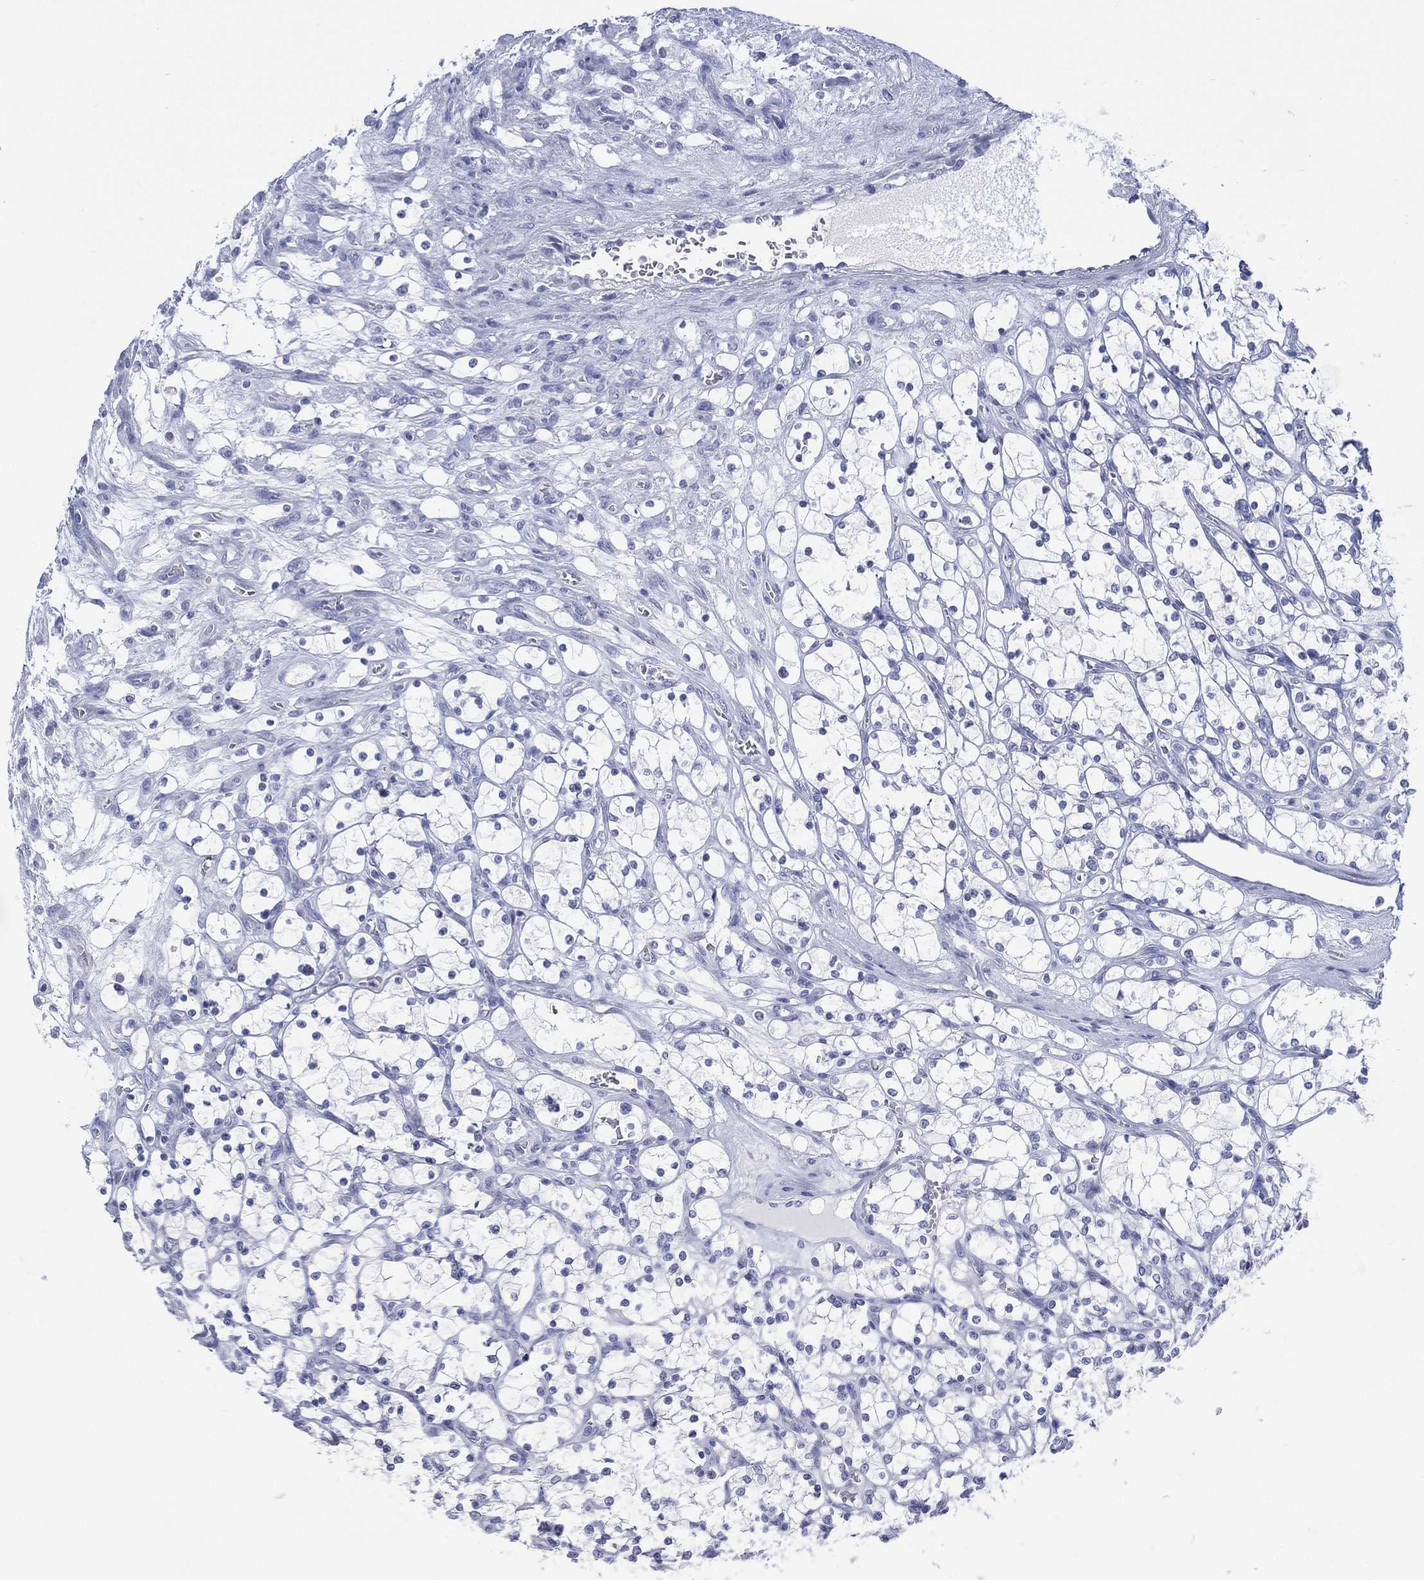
{"staining": {"intensity": "negative", "quantity": "none", "location": "none"}, "tissue": "renal cancer", "cell_type": "Tumor cells", "image_type": "cancer", "snomed": [{"axis": "morphology", "description": "Adenocarcinoma, NOS"}, {"axis": "topography", "description": "Kidney"}], "caption": "Tumor cells are negative for brown protein staining in adenocarcinoma (renal). (Stains: DAB immunohistochemistry with hematoxylin counter stain, Microscopy: brightfield microscopy at high magnification).", "gene": "TMEM247", "patient": {"sex": "female", "age": 69}}